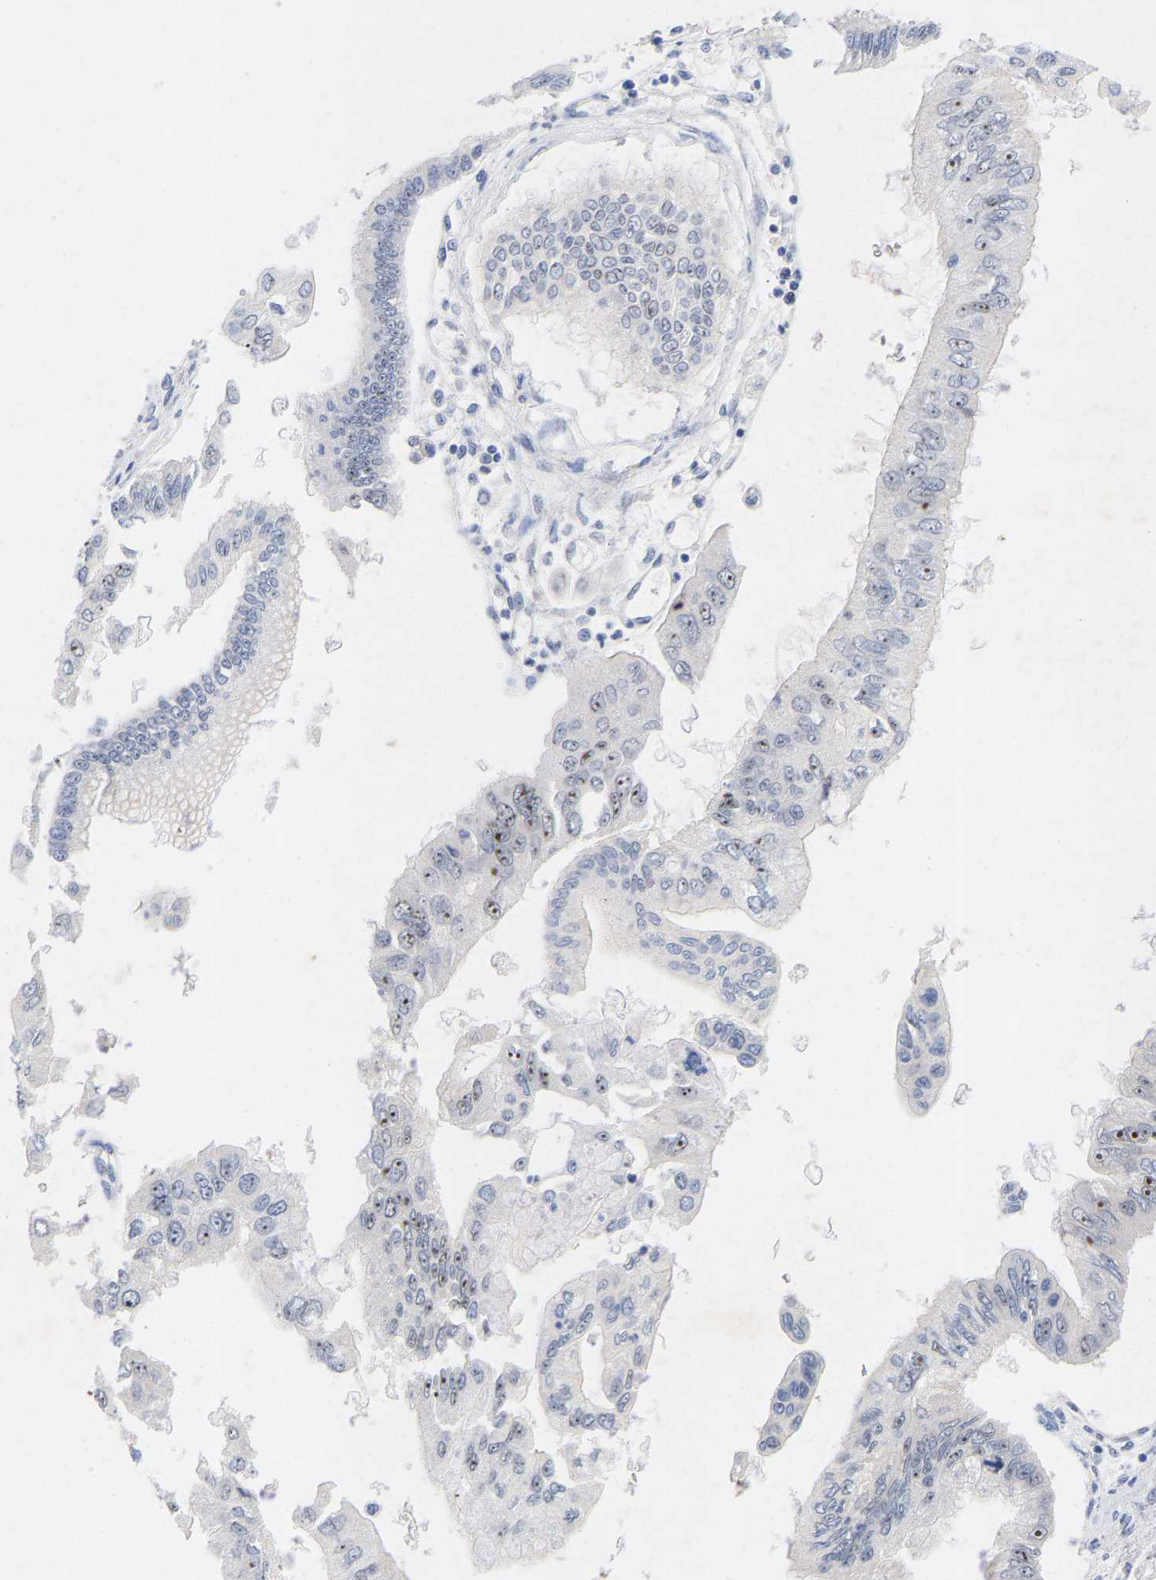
{"staining": {"intensity": "weak", "quantity": "<25%", "location": "nuclear"}, "tissue": "pancreatic cancer", "cell_type": "Tumor cells", "image_type": "cancer", "snomed": [{"axis": "morphology", "description": "Adenocarcinoma, NOS"}, {"axis": "topography", "description": "Pancreas"}], "caption": "High magnification brightfield microscopy of adenocarcinoma (pancreatic) stained with DAB (3,3'-diaminobenzidine) (brown) and counterstained with hematoxylin (blue): tumor cells show no significant expression. The staining was performed using DAB (3,3'-diaminobenzidine) to visualize the protein expression in brown, while the nuclei were stained in blue with hematoxylin (Magnification: 20x).", "gene": "NLE1", "patient": {"sex": "female", "age": 77}}